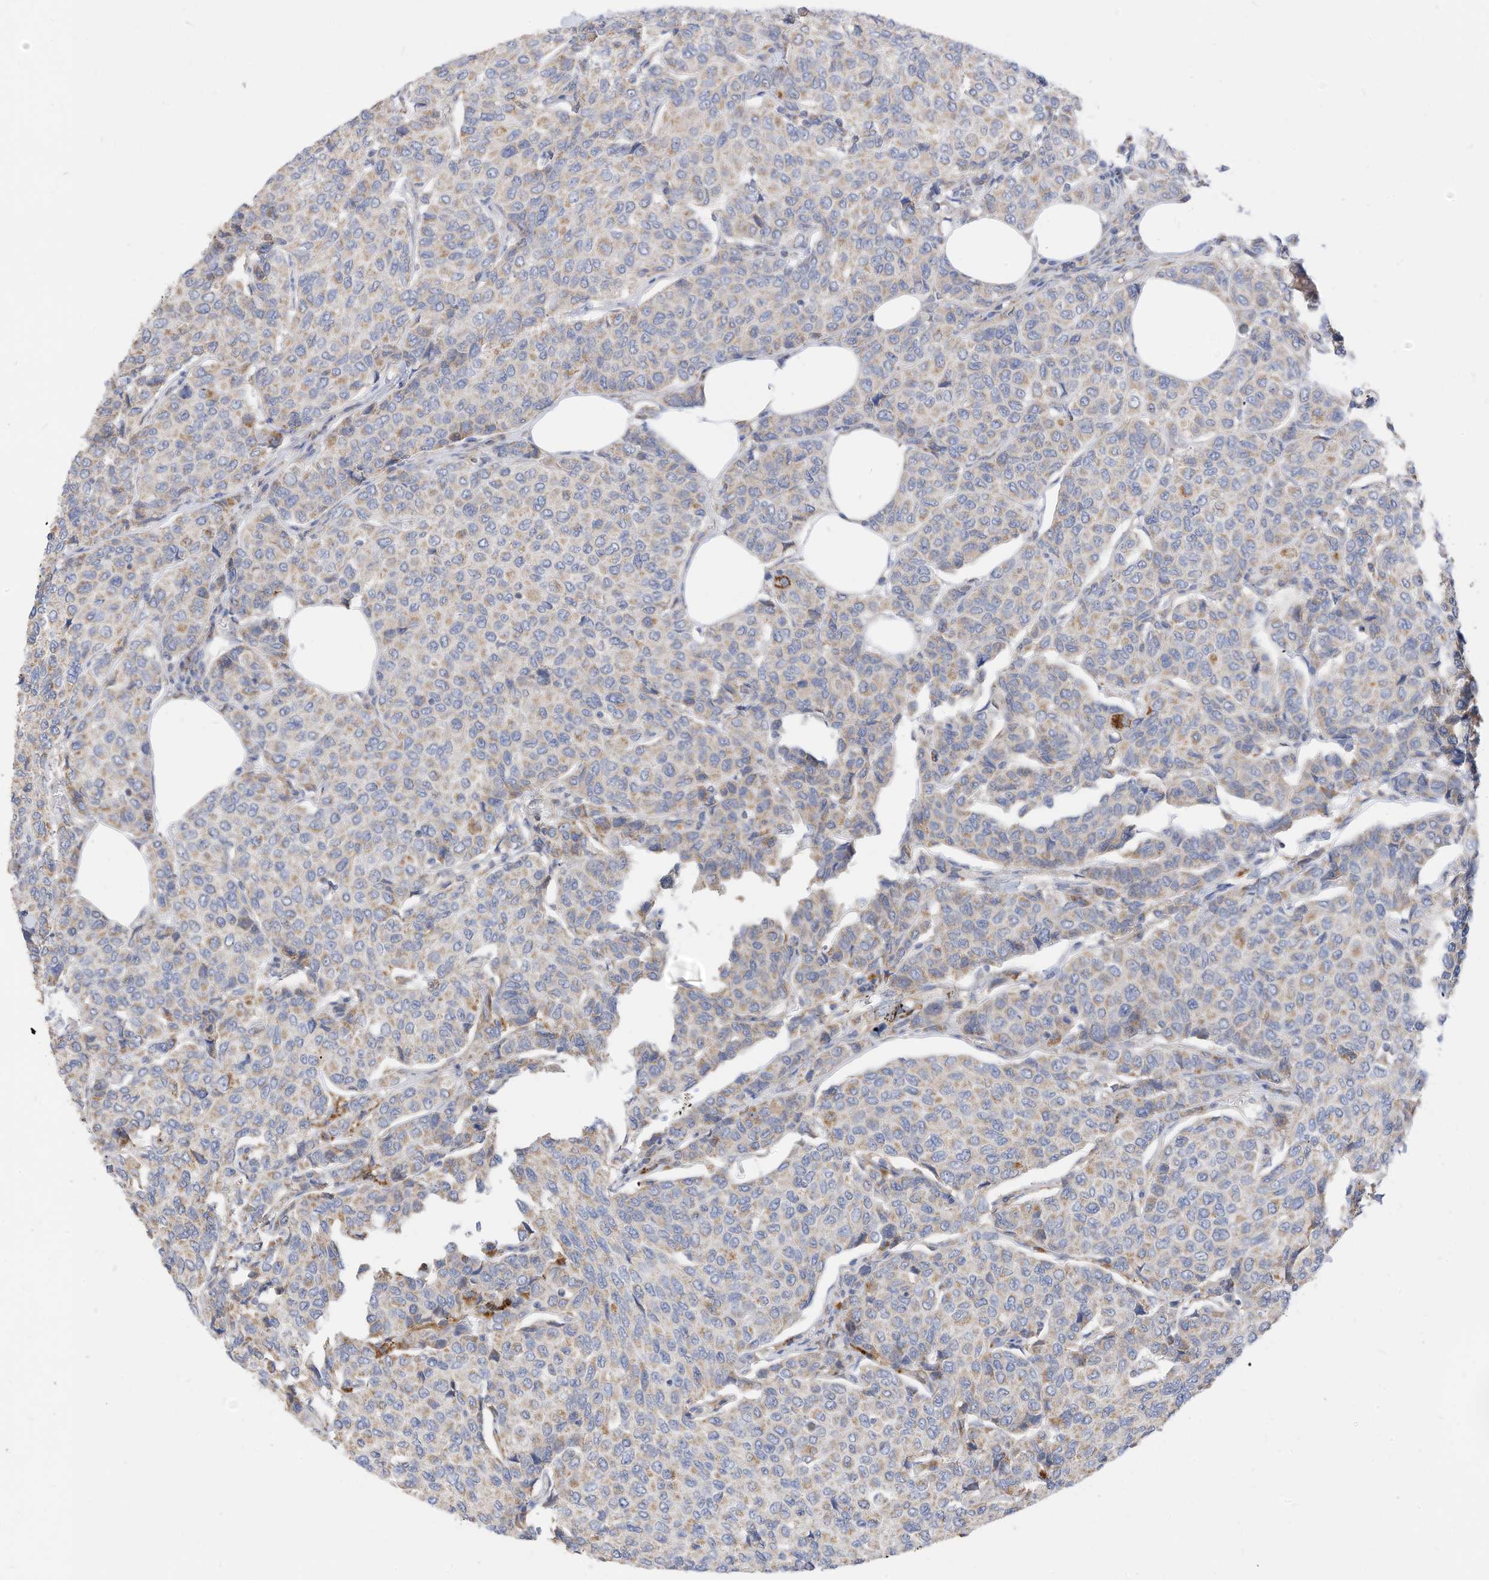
{"staining": {"intensity": "weak", "quantity": "<25%", "location": "cytoplasmic/membranous"}, "tissue": "breast cancer", "cell_type": "Tumor cells", "image_type": "cancer", "snomed": [{"axis": "morphology", "description": "Duct carcinoma"}, {"axis": "topography", "description": "Breast"}], "caption": "This photomicrograph is of intraductal carcinoma (breast) stained with immunohistochemistry to label a protein in brown with the nuclei are counter-stained blue. There is no positivity in tumor cells. (DAB (3,3'-diaminobenzidine) immunohistochemistry (IHC) with hematoxylin counter stain).", "gene": "RHOH", "patient": {"sex": "female", "age": 55}}